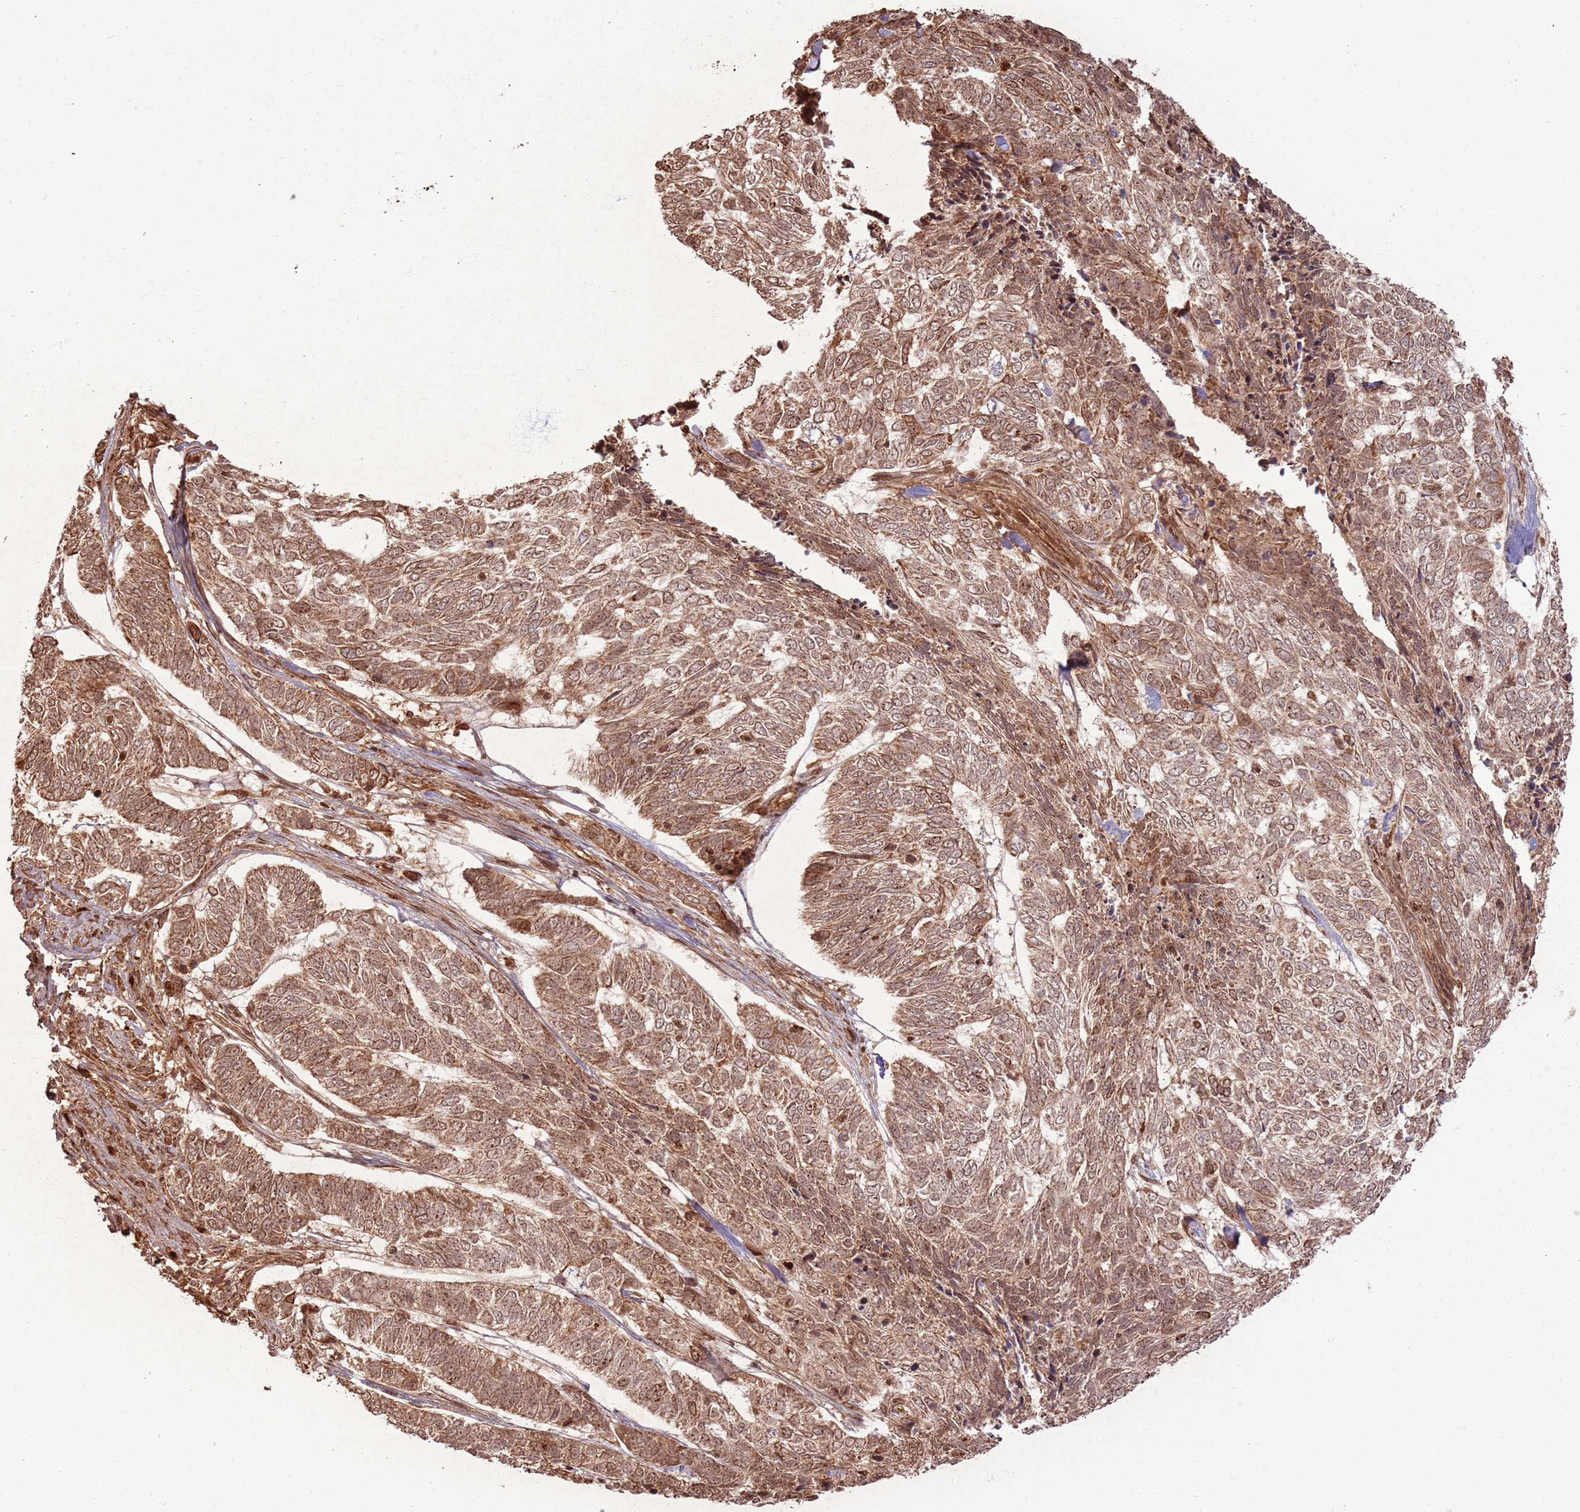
{"staining": {"intensity": "moderate", "quantity": ">75%", "location": "cytoplasmic/membranous,nuclear"}, "tissue": "skin cancer", "cell_type": "Tumor cells", "image_type": "cancer", "snomed": [{"axis": "morphology", "description": "Basal cell carcinoma"}, {"axis": "topography", "description": "Skin"}], "caption": "This is an image of immunohistochemistry staining of skin basal cell carcinoma, which shows moderate expression in the cytoplasmic/membranous and nuclear of tumor cells.", "gene": "TBC1D13", "patient": {"sex": "female", "age": 65}}